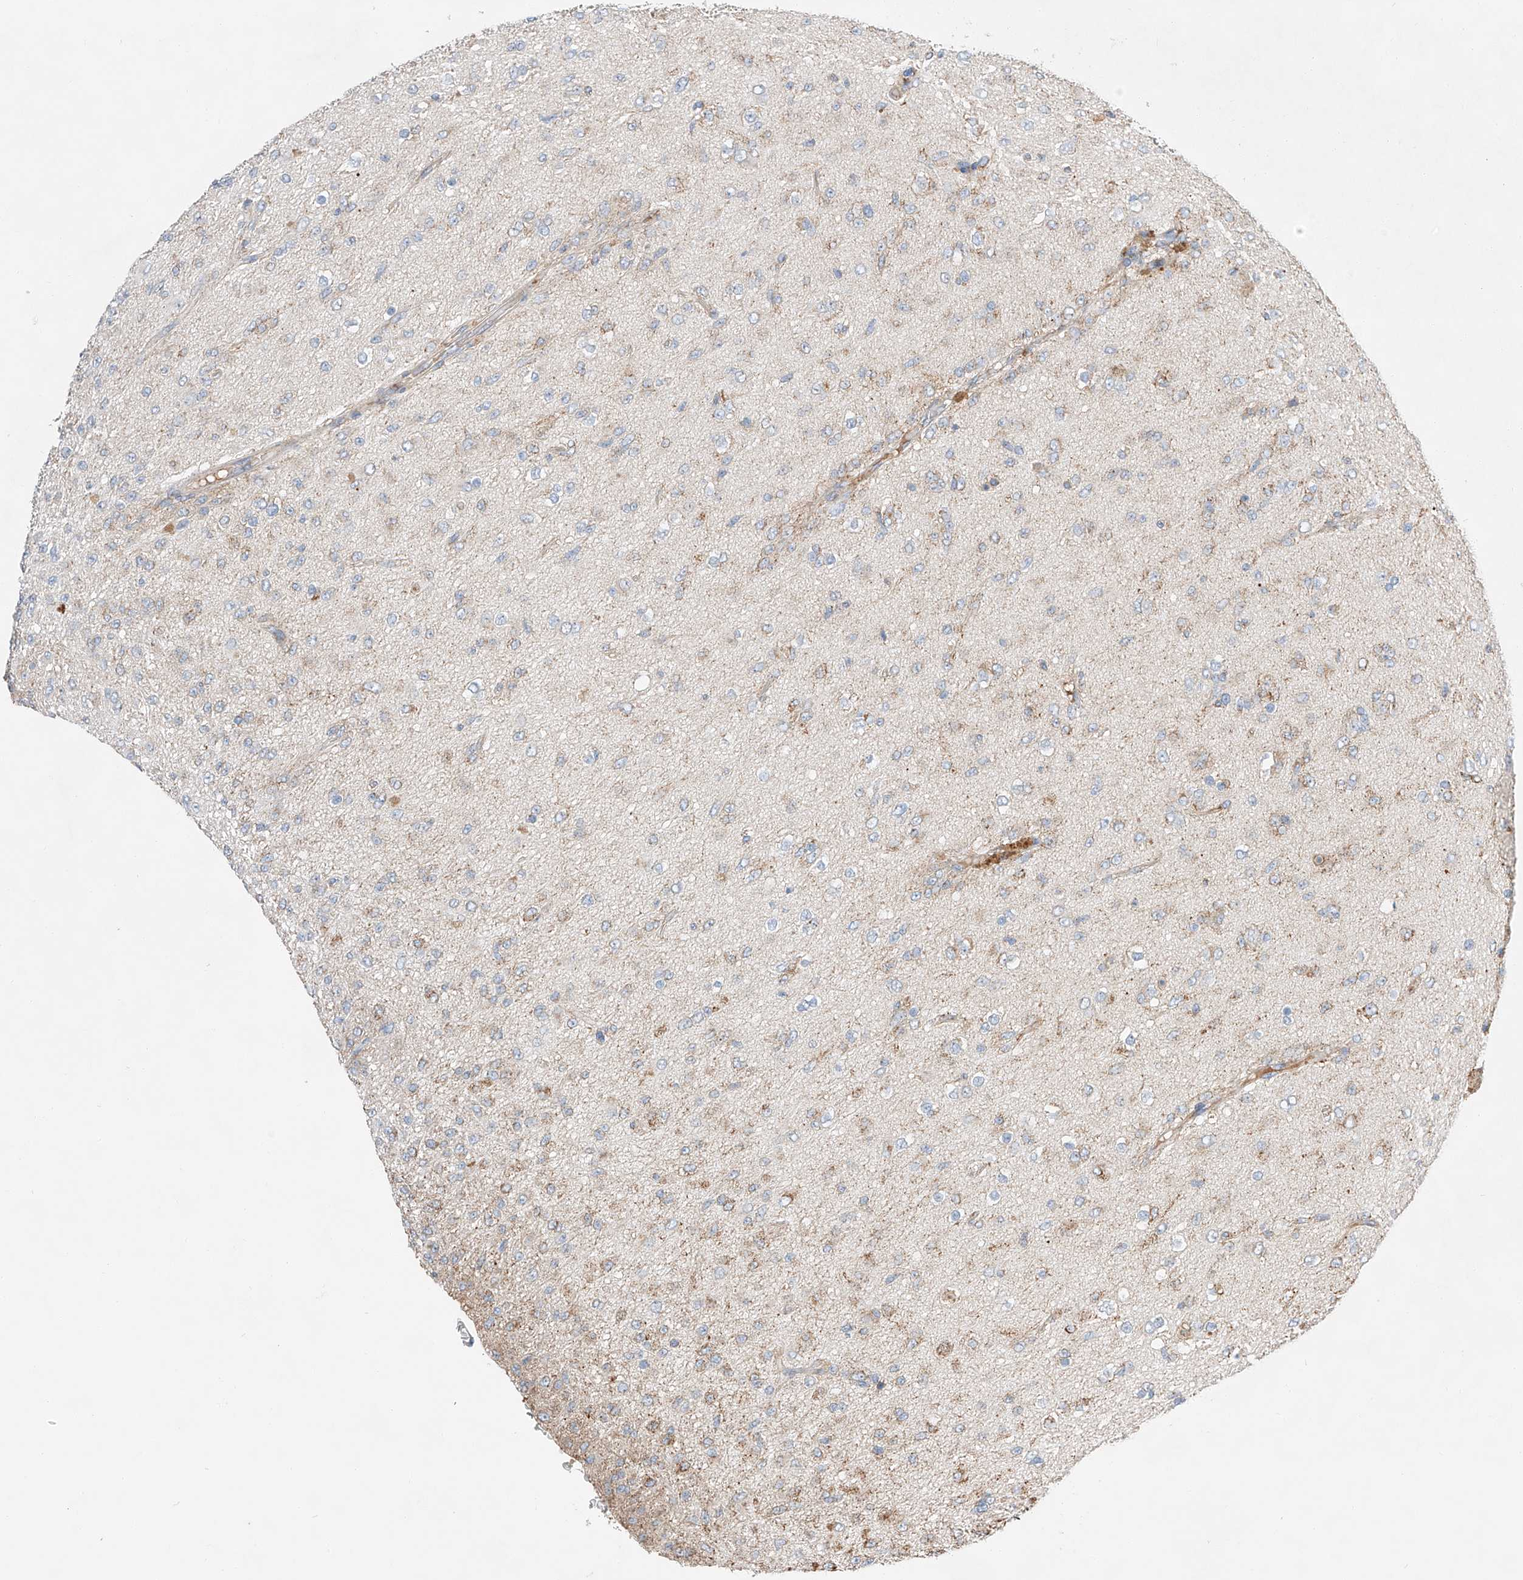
{"staining": {"intensity": "moderate", "quantity": "<25%", "location": "cytoplasmic/membranous"}, "tissue": "glioma", "cell_type": "Tumor cells", "image_type": "cancer", "snomed": [{"axis": "morphology", "description": "Glioma, malignant, Low grade"}, {"axis": "topography", "description": "Brain"}], "caption": "This is a histology image of immunohistochemistry staining of glioma, which shows moderate positivity in the cytoplasmic/membranous of tumor cells.", "gene": "RUSC1", "patient": {"sex": "male", "age": 65}}